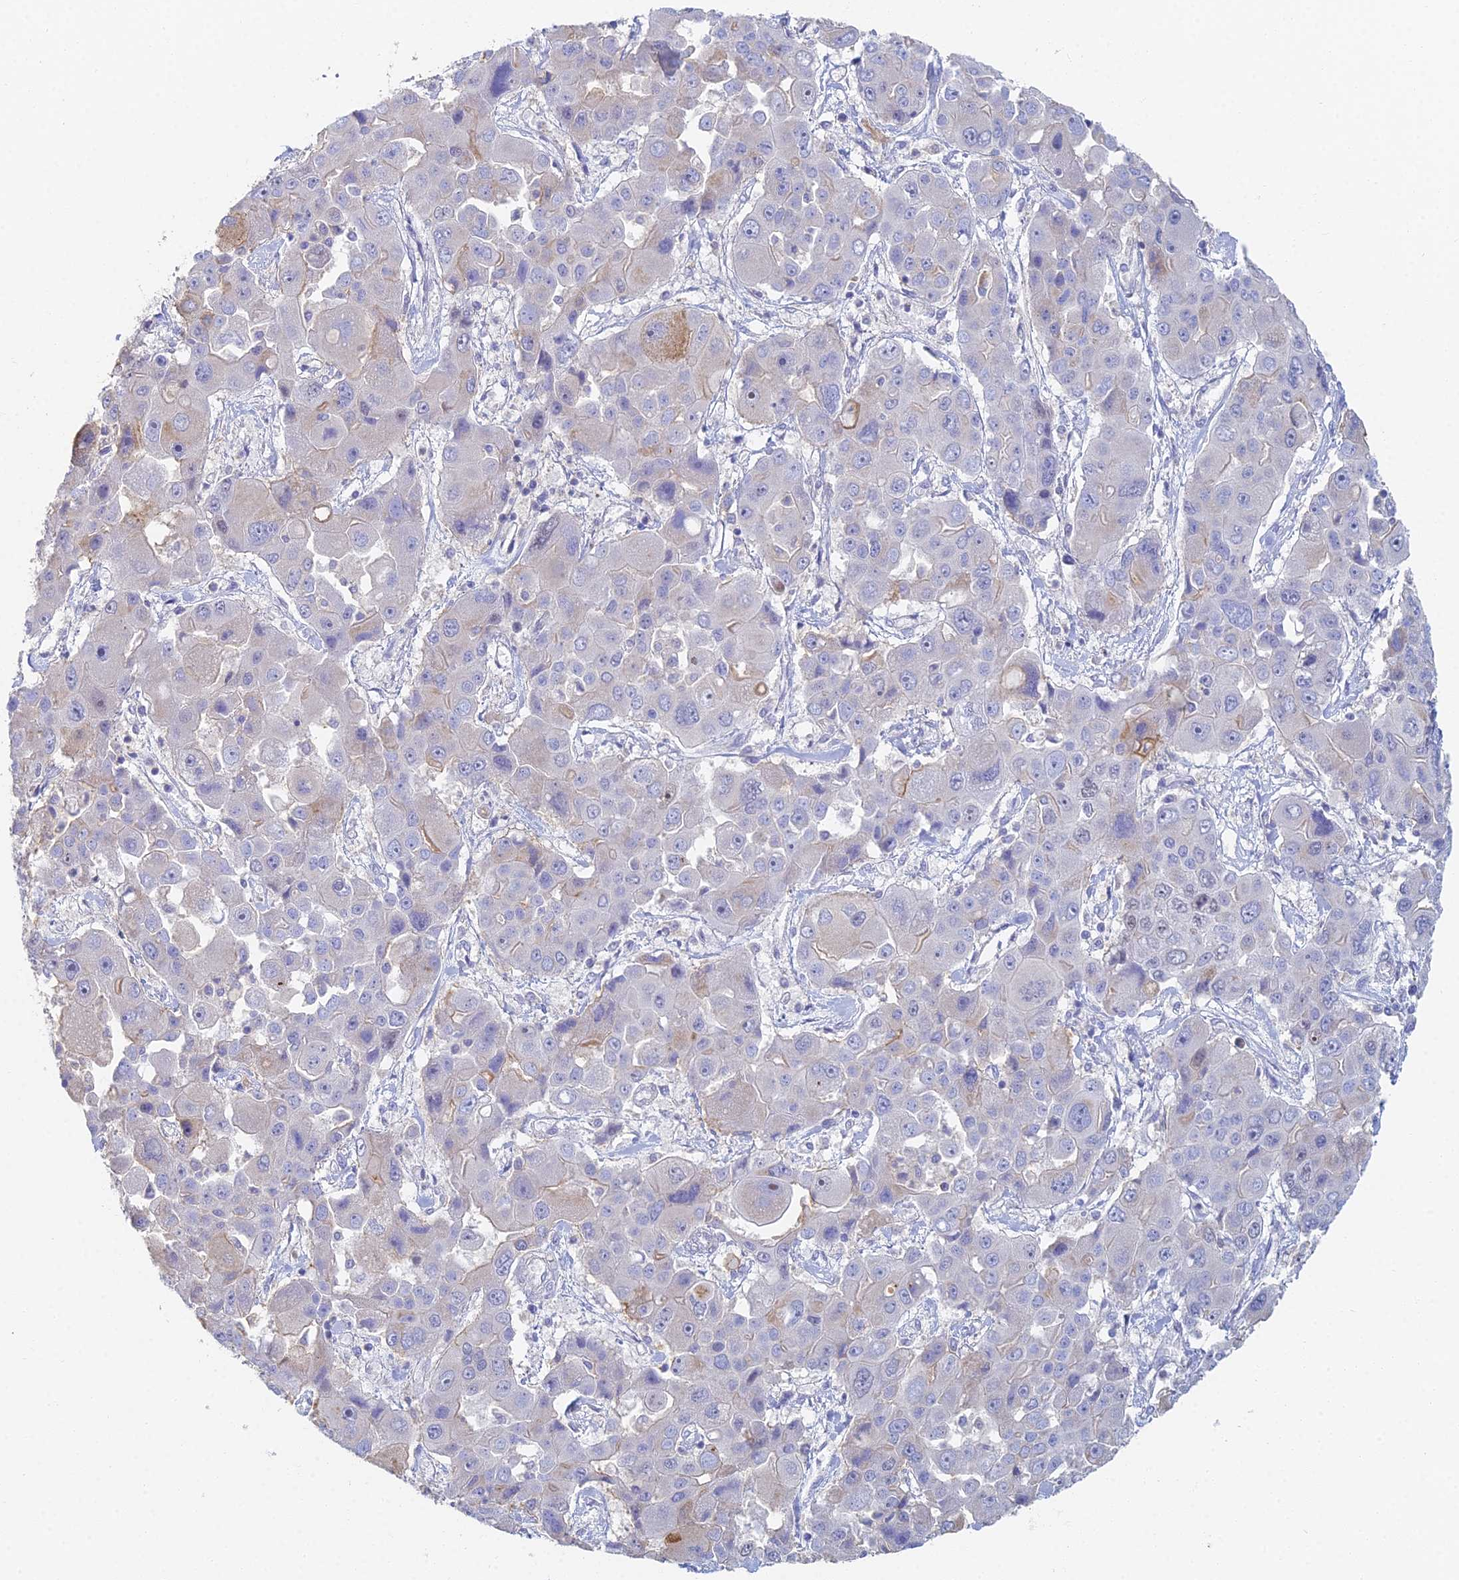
{"staining": {"intensity": "weak", "quantity": "<25%", "location": "cytoplasmic/membranous"}, "tissue": "liver cancer", "cell_type": "Tumor cells", "image_type": "cancer", "snomed": [{"axis": "morphology", "description": "Cholangiocarcinoma"}, {"axis": "topography", "description": "Liver"}], "caption": "This is an immunohistochemistry image of human liver cholangiocarcinoma. There is no positivity in tumor cells.", "gene": "MCM2", "patient": {"sex": "male", "age": 67}}